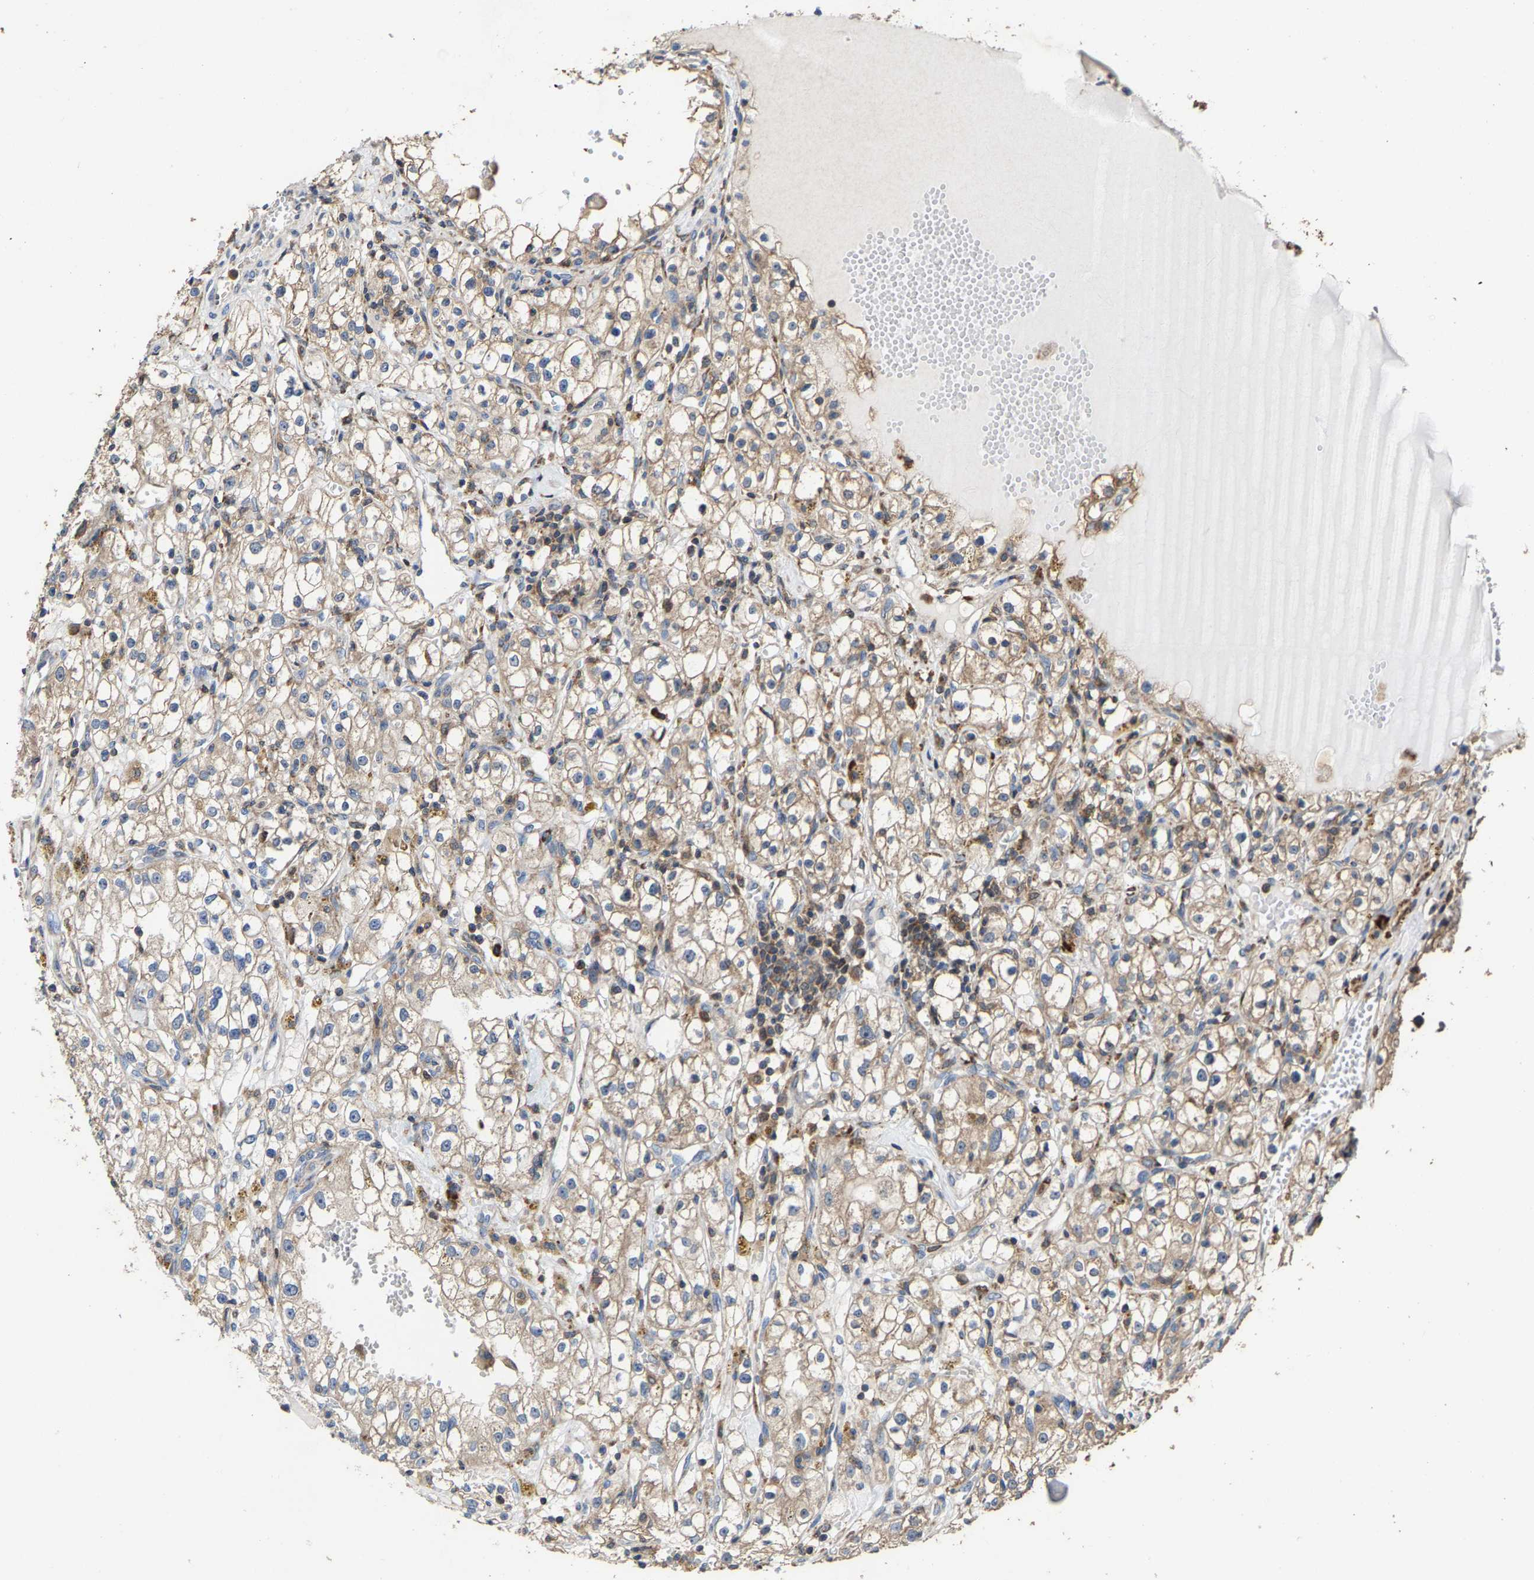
{"staining": {"intensity": "moderate", "quantity": ">75%", "location": "cytoplasmic/membranous"}, "tissue": "renal cancer", "cell_type": "Tumor cells", "image_type": "cancer", "snomed": [{"axis": "morphology", "description": "Adenocarcinoma, NOS"}, {"axis": "topography", "description": "Kidney"}], "caption": "Protein staining of renal adenocarcinoma tissue displays moderate cytoplasmic/membranous expression in approximately >75% of tumor cells. Using DAB (3,3'-diaminobenzidine) (brown) and hematoxylin (blue) stains, captured at high magnification using brightfield microscopy.", "gene": "FGD3", "patient": {"sex": "male", "age": 56}}